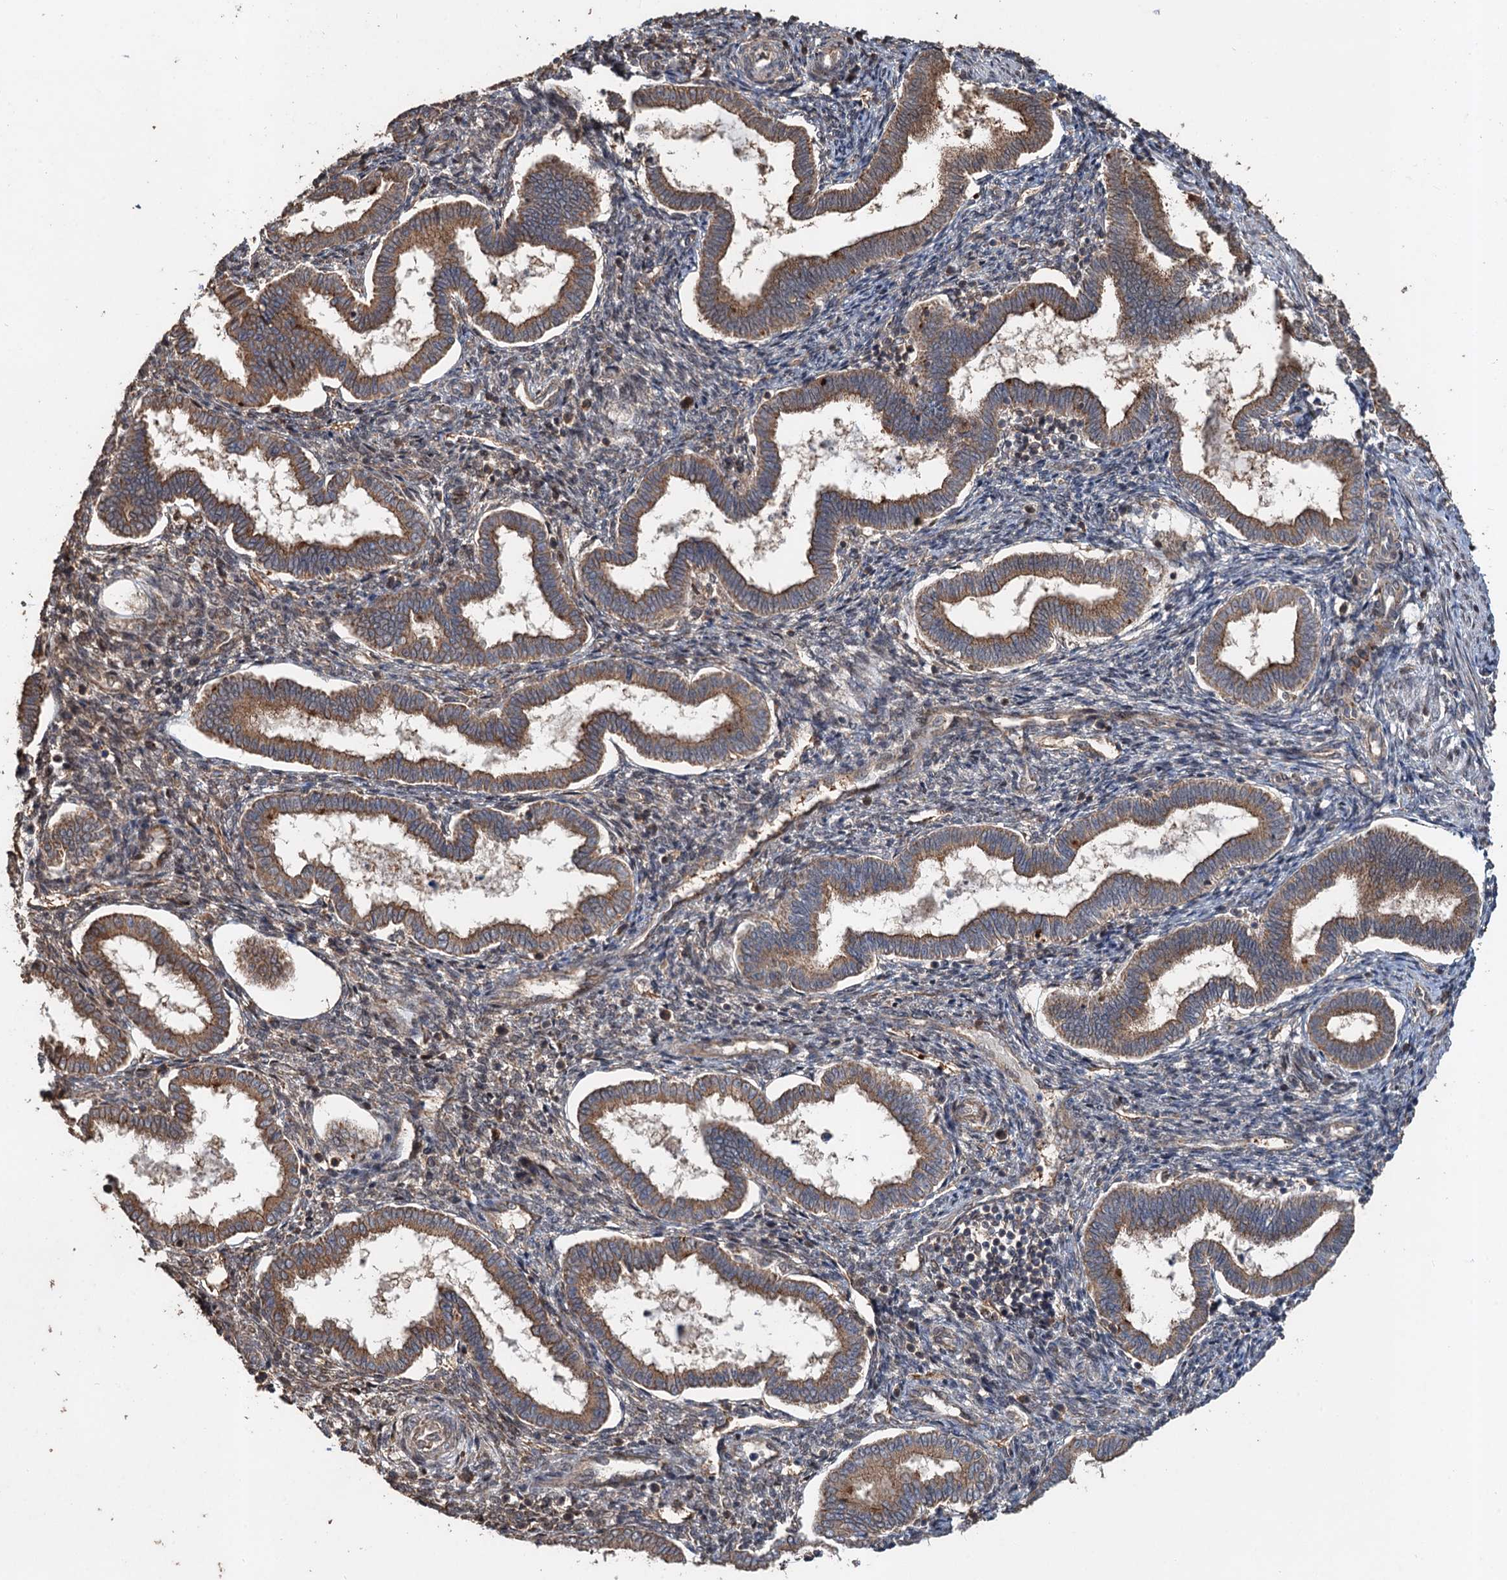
{"staining": {"intensity": "moderate", "quantity": "25%-75%", "location": "cytoplasmic/membranous"}, "tissue": "endometrium", "cell_type": "Cells in endometrial stroma", "image_type": "normal", "snomed": [{"axis": "morphology", "description": "Normal tissue, NOS"}, {"axis": "topography", "description": "Endometrium"}], "caption": "IHC micrograph of unremarkable endometrium: human endometrium stained using IHC shows medium levels of moderate protein expression localized specifically in the cytoplasmic/membranous of cells in endometrial stroma, appearing as a cytoplasmic/membranous brown color.", "gene": "DEXI", "patient": {"sex": "female", "age": 24}}